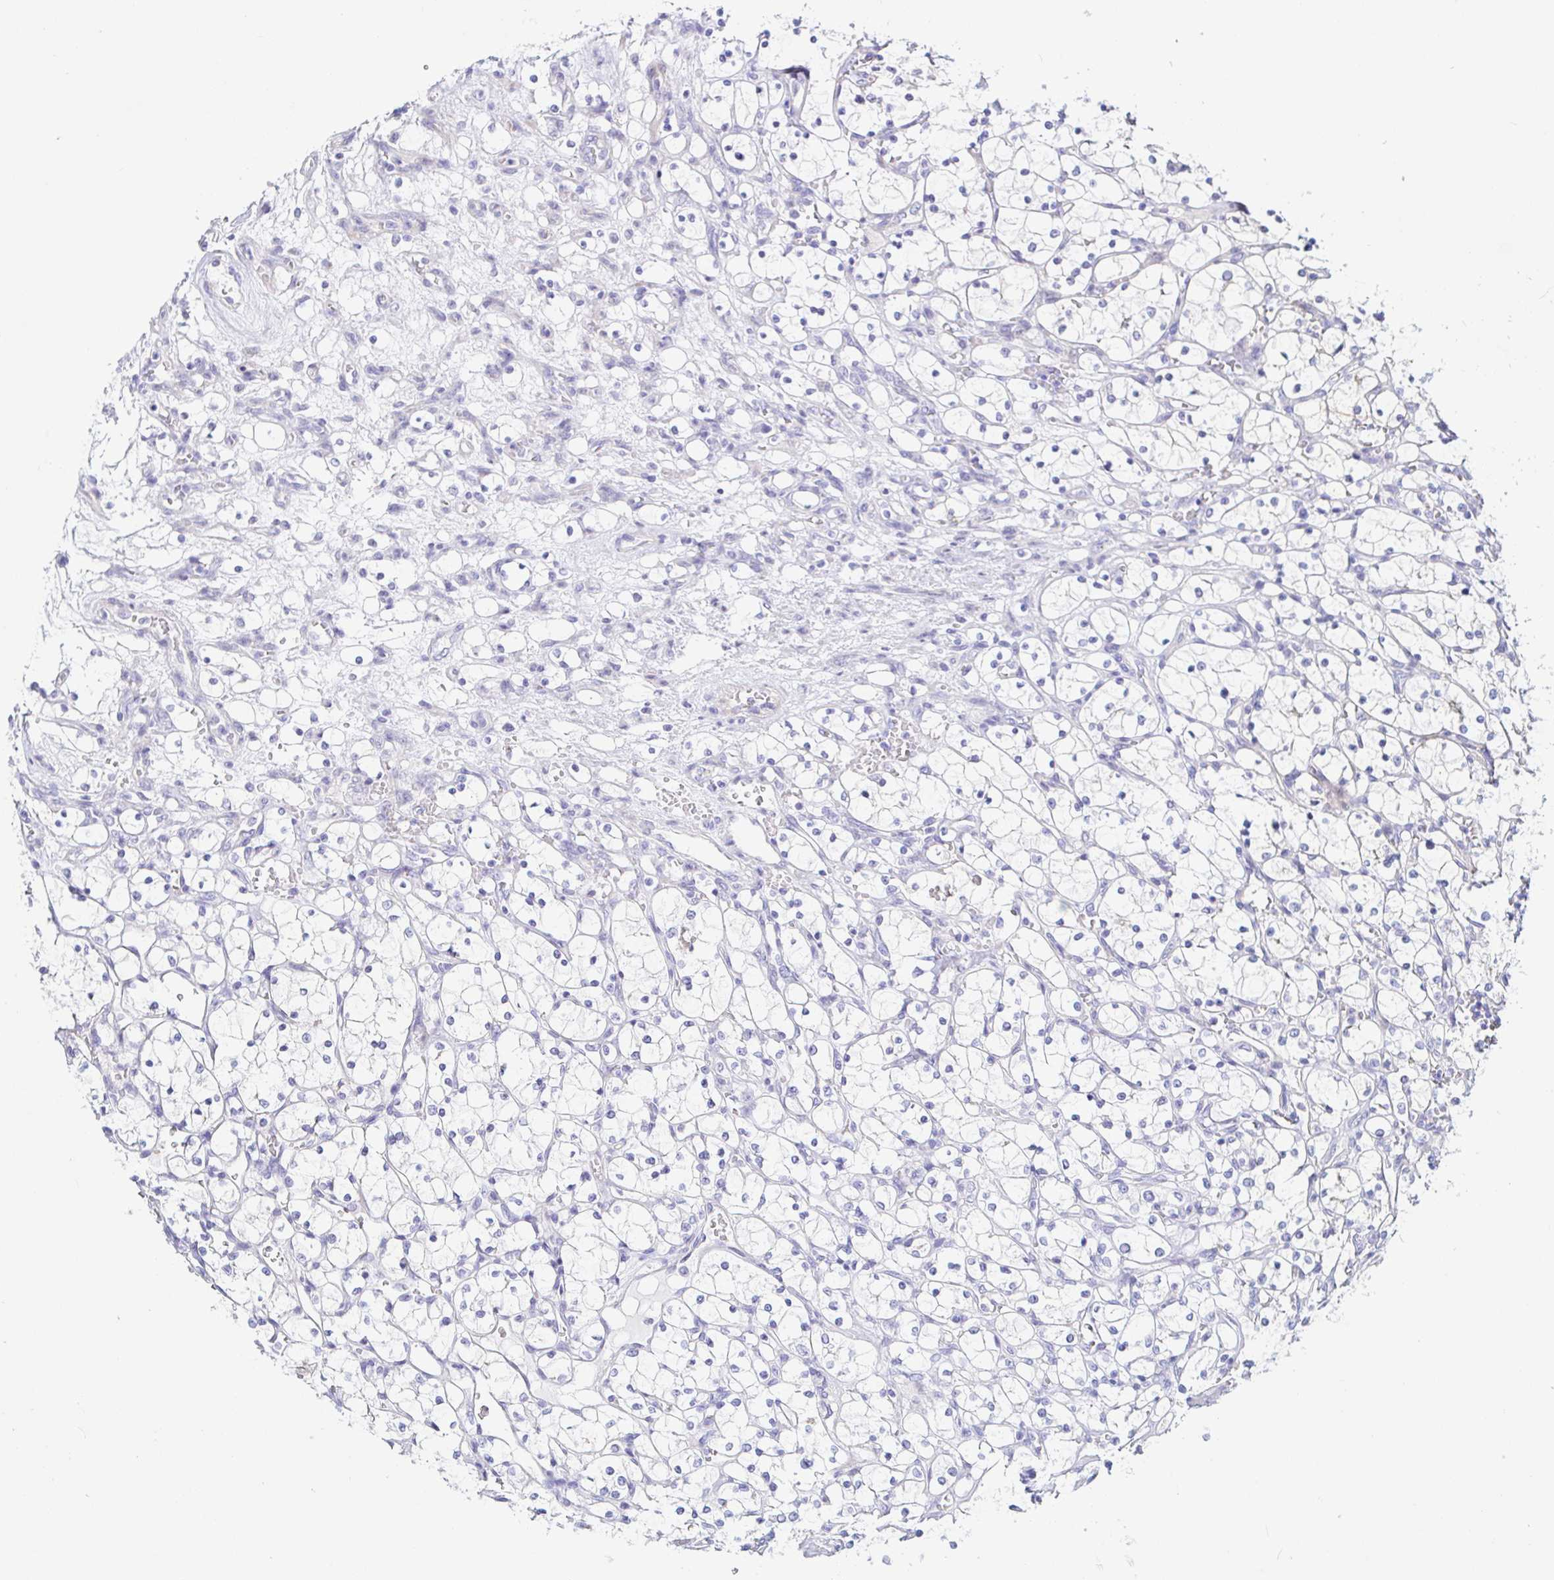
{"staining": {"intensity": "negative", "quantity": "none", "location": "none"}, "tissue": "renal cancer", "cell_type": "Tumor cells", "image_type": "cancer", "snomed": [{"axis": "morphology", "description": "Adenocarcinoma, NOS"}, {"axis": "topography", "description": "Kidney"}], "caption": "A high-resolution histopathology image shows immunohistochemistry (IHC) staining of renal cancer, which shows no significant expression in tumor cells.", "gene": "PINLYP", "patient": {"sex": "female", "age": 69}}